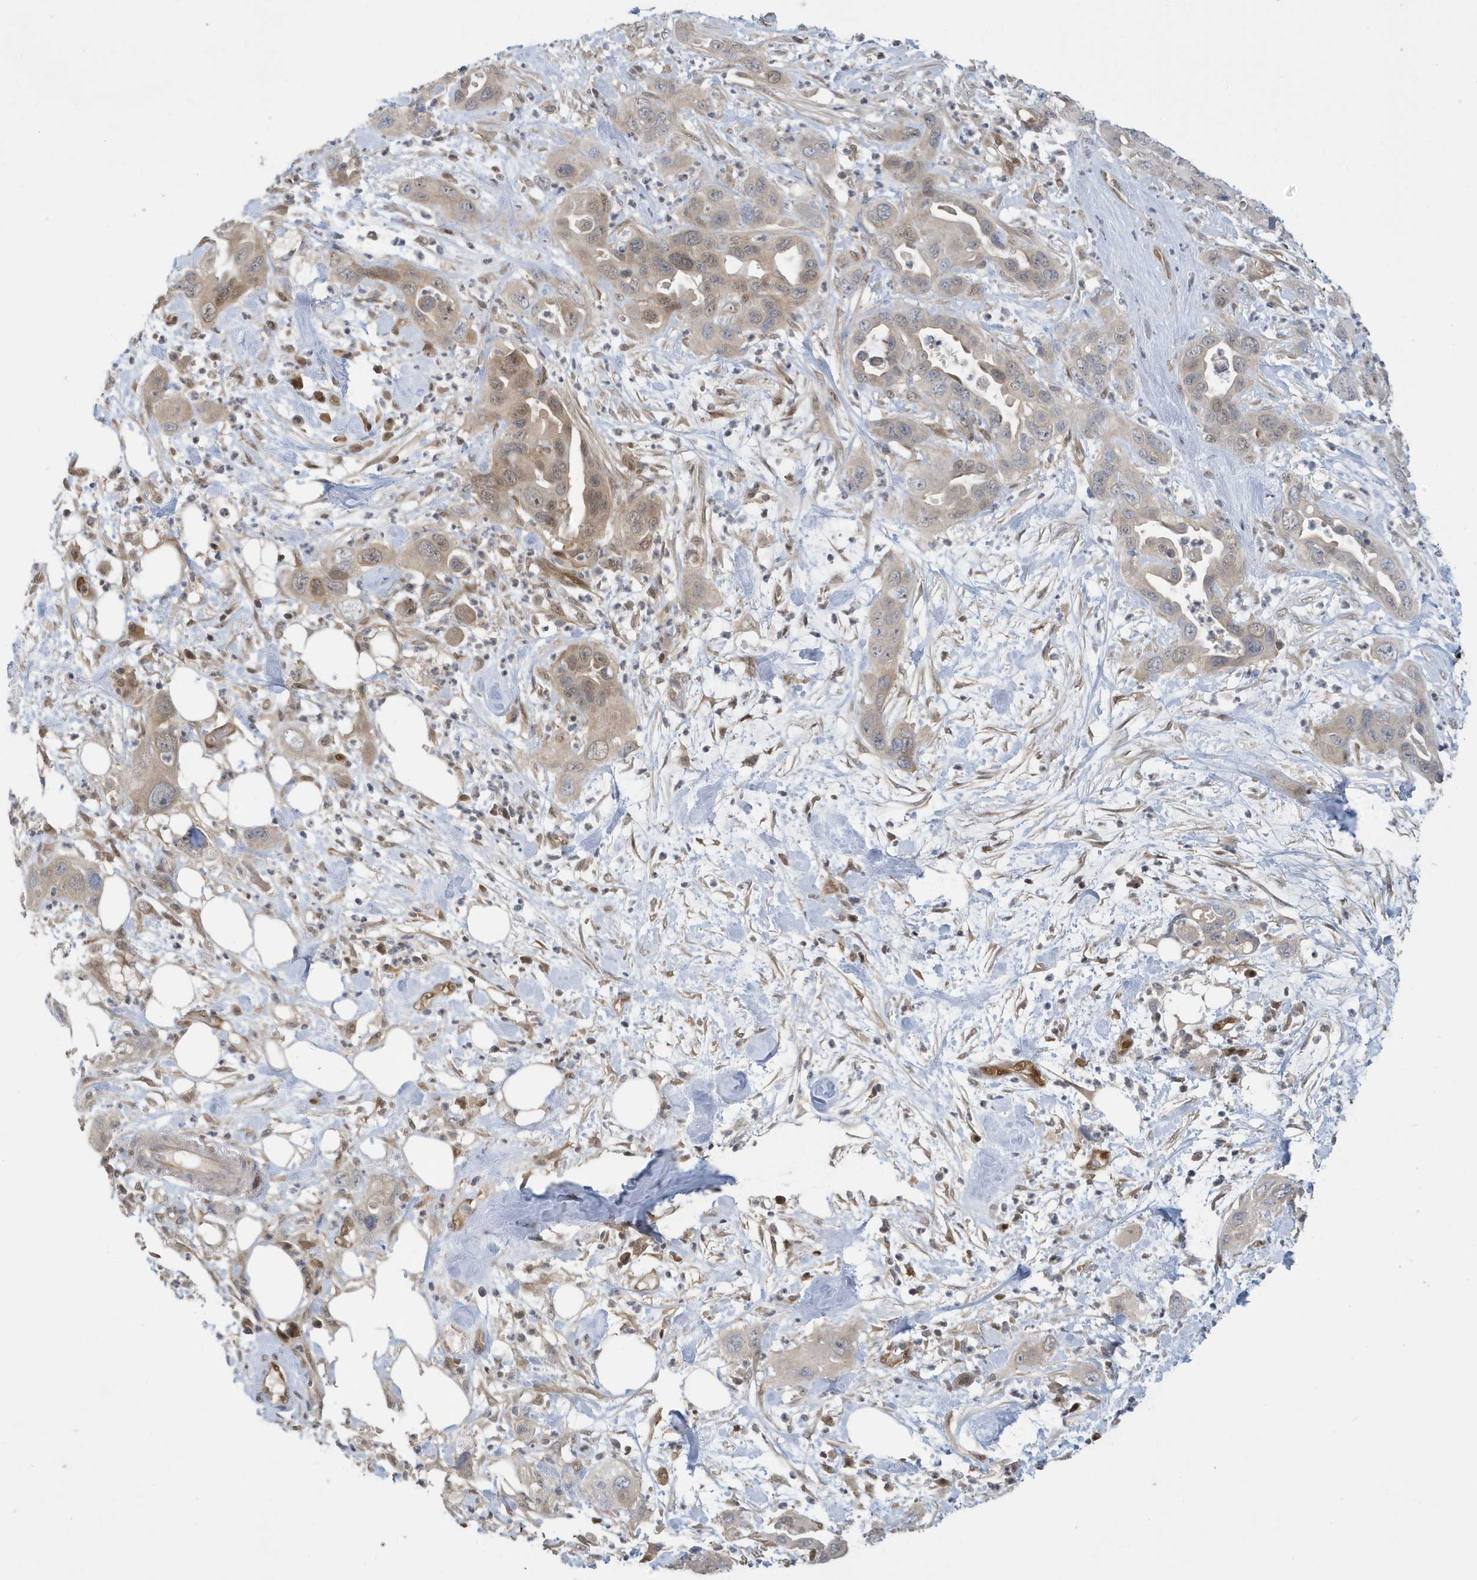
{"staining": {"intensity": "moderate", "quantity": ">75%", "location": "cytoplasmic/membranous,nuclear"}, "tissue": "pancreatic cancer", "cell_type": "Tumor cells", "image_type": "cancer", "snomed": [{"axis": "morphology", "description": "Adenocarcinoma, NOS"}, {"axis": "topography", "description": "Pancreas"}], "caption": "Human adenocarcinoma (pancreatic) stained with a brown dye demonstrates moderate cytoplasmic/membranous and nuclear positive expression in about >75% of tumor cells.", "gene": "NCOA7", "patient": {"sex": "female", "age": 71}}